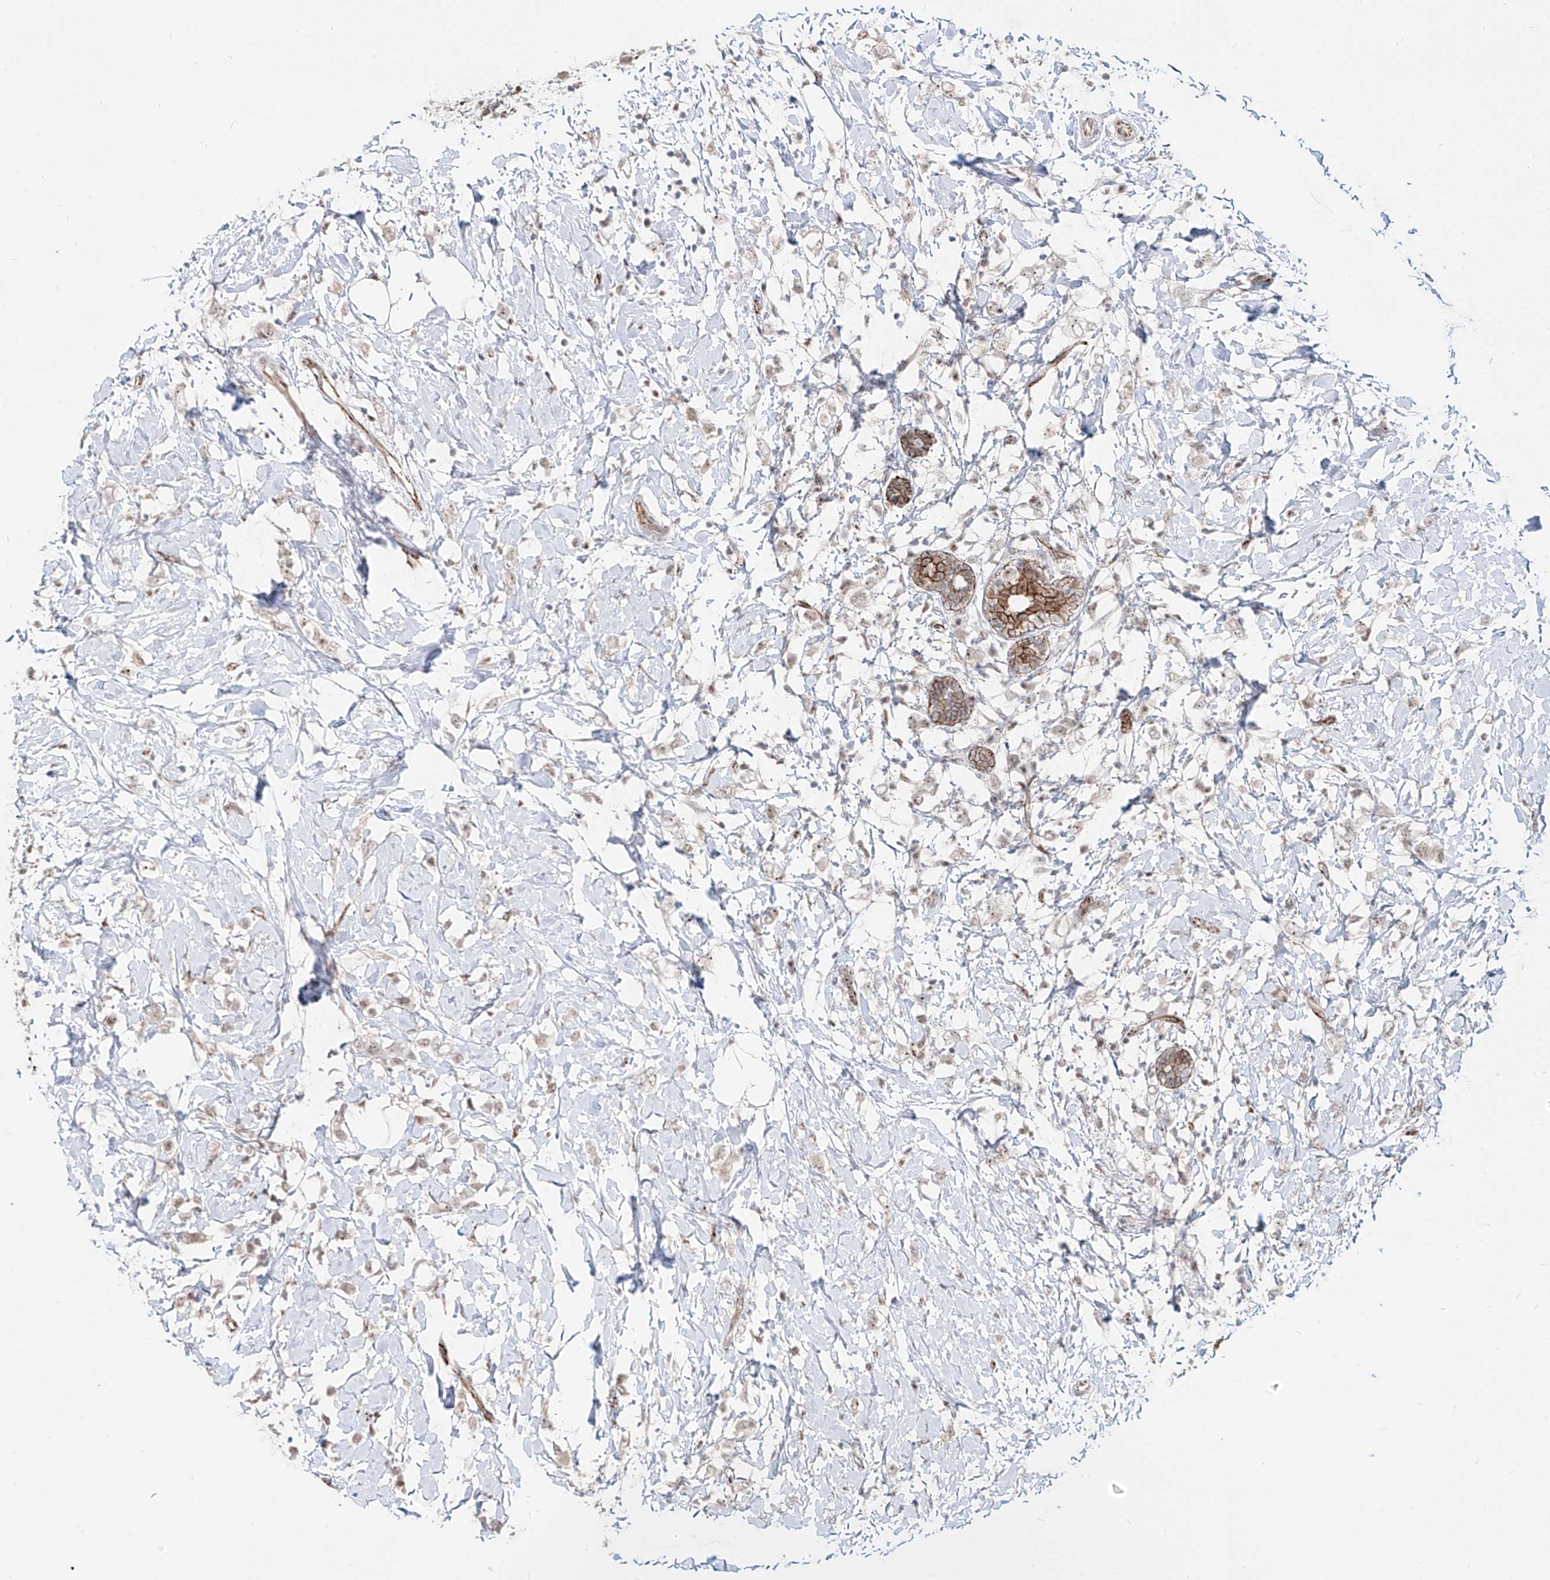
{"staining": {"intensity": "moderate", "quantity": ">75%", "location": "cytoplasmic/membranous"}, "tissue": "breast cancer", "cell_type": "Tumor cells", "image_type": "cancer", "snomed": [{"axis": "morphology", "description": "Normal tissue, NOS"}, {"axis": "morphology", "description": "Lobular carcinoma"}, {"axis": "topography", "description": "Breast"}], "caption": "A micrograph showing moderate cytoplasmic/membranous positivity in approximately >75% of tumor cells in lobular carcinoma (breast), as visualized by brown immunohistochemical staining.", "gene": "ZNF710", "patient": {"sex": "female", "age": 47}}